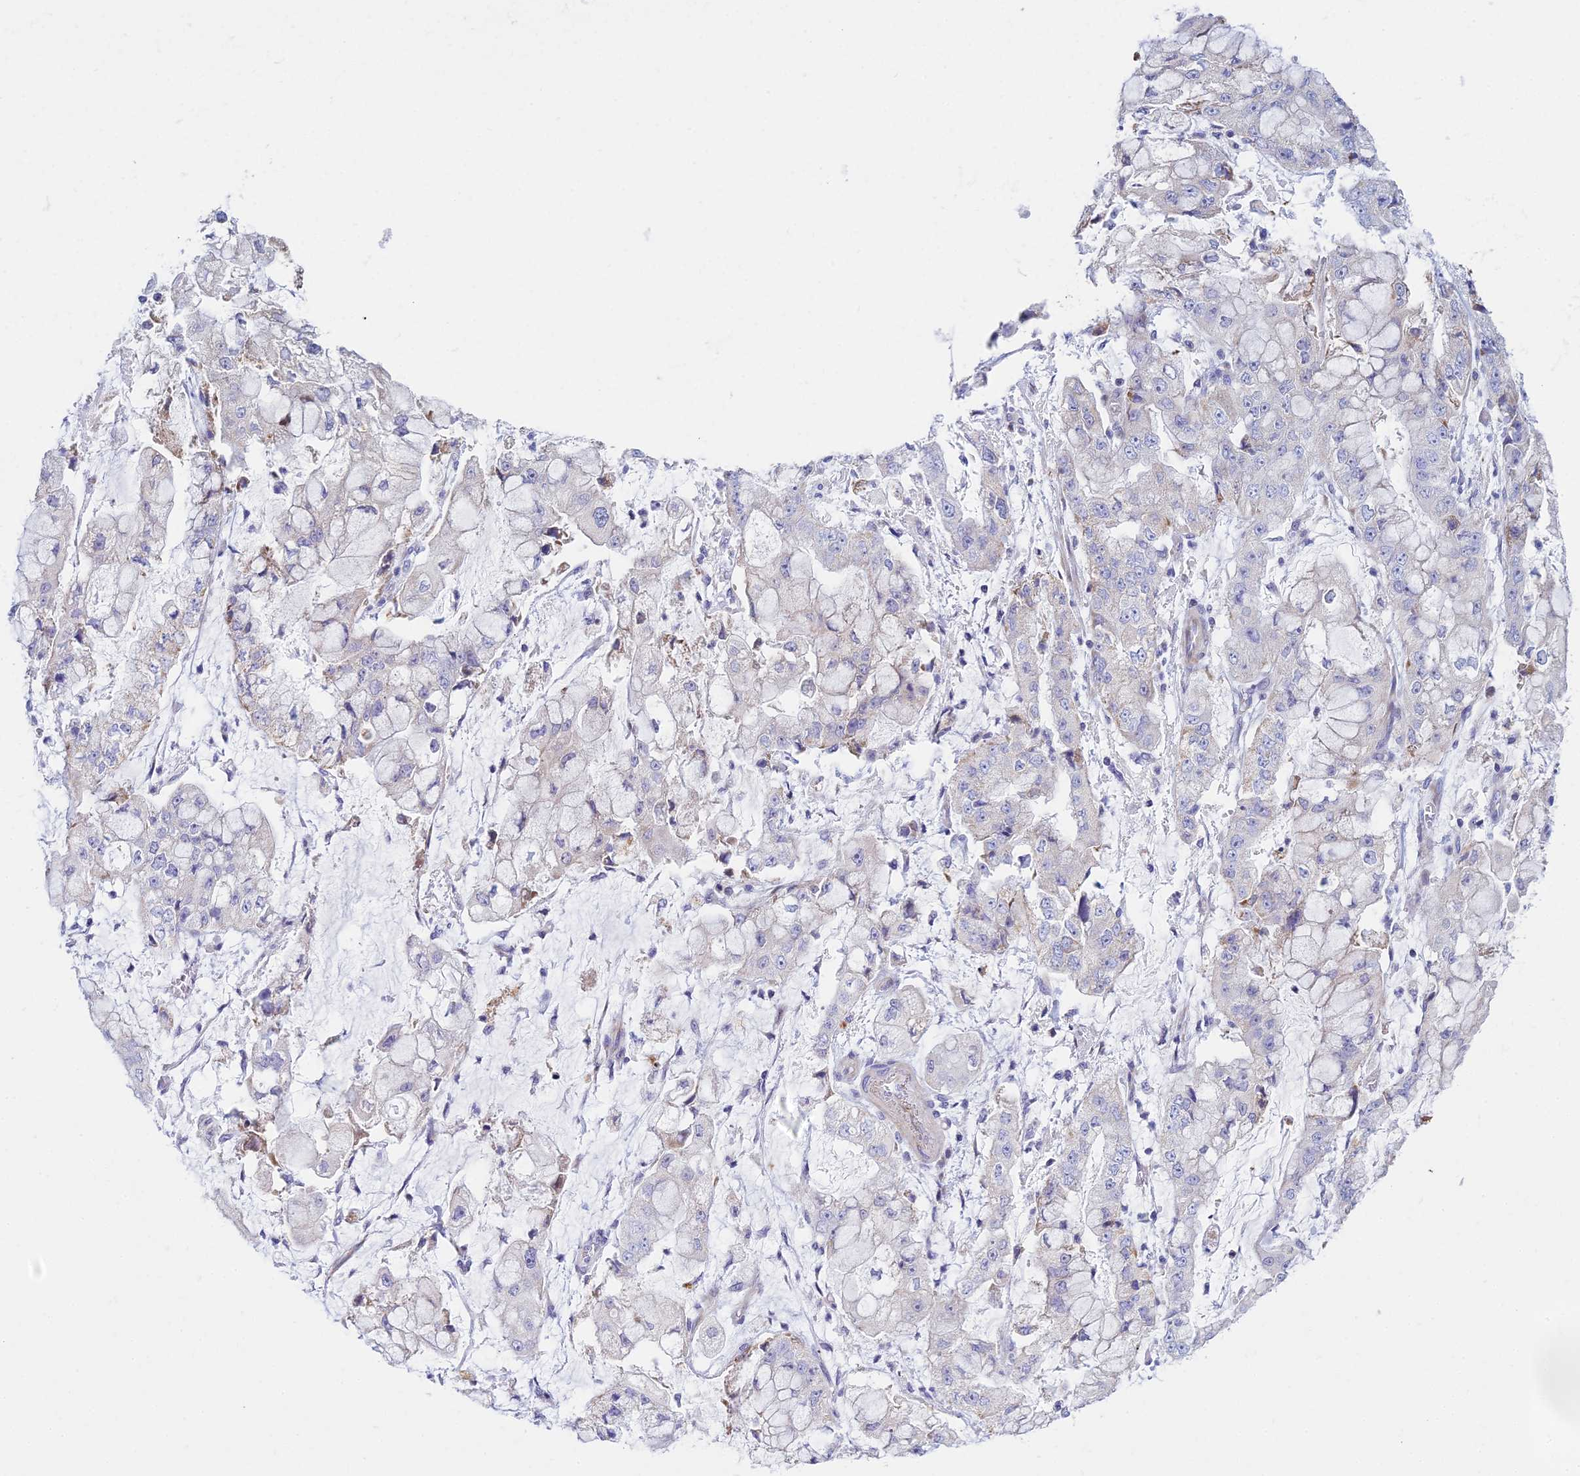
{"staining": {"intensity": "negative", "quantity": "none", "location": "none"}, "tissue": "stomach cancer", "cell_type": "Tumor cells", "image_type": "cancer", "snomed": [{"axis": "morphology", "description": "Adenocarcinoma, NOS"}, {"axis": "topography", "description": "Stomach"}], "caption": "There is no significant staining in tumor cells of adenocarcinoma (stomach).", "gene": "PRR13", "patient": {"sex": "male", "age": 76}}